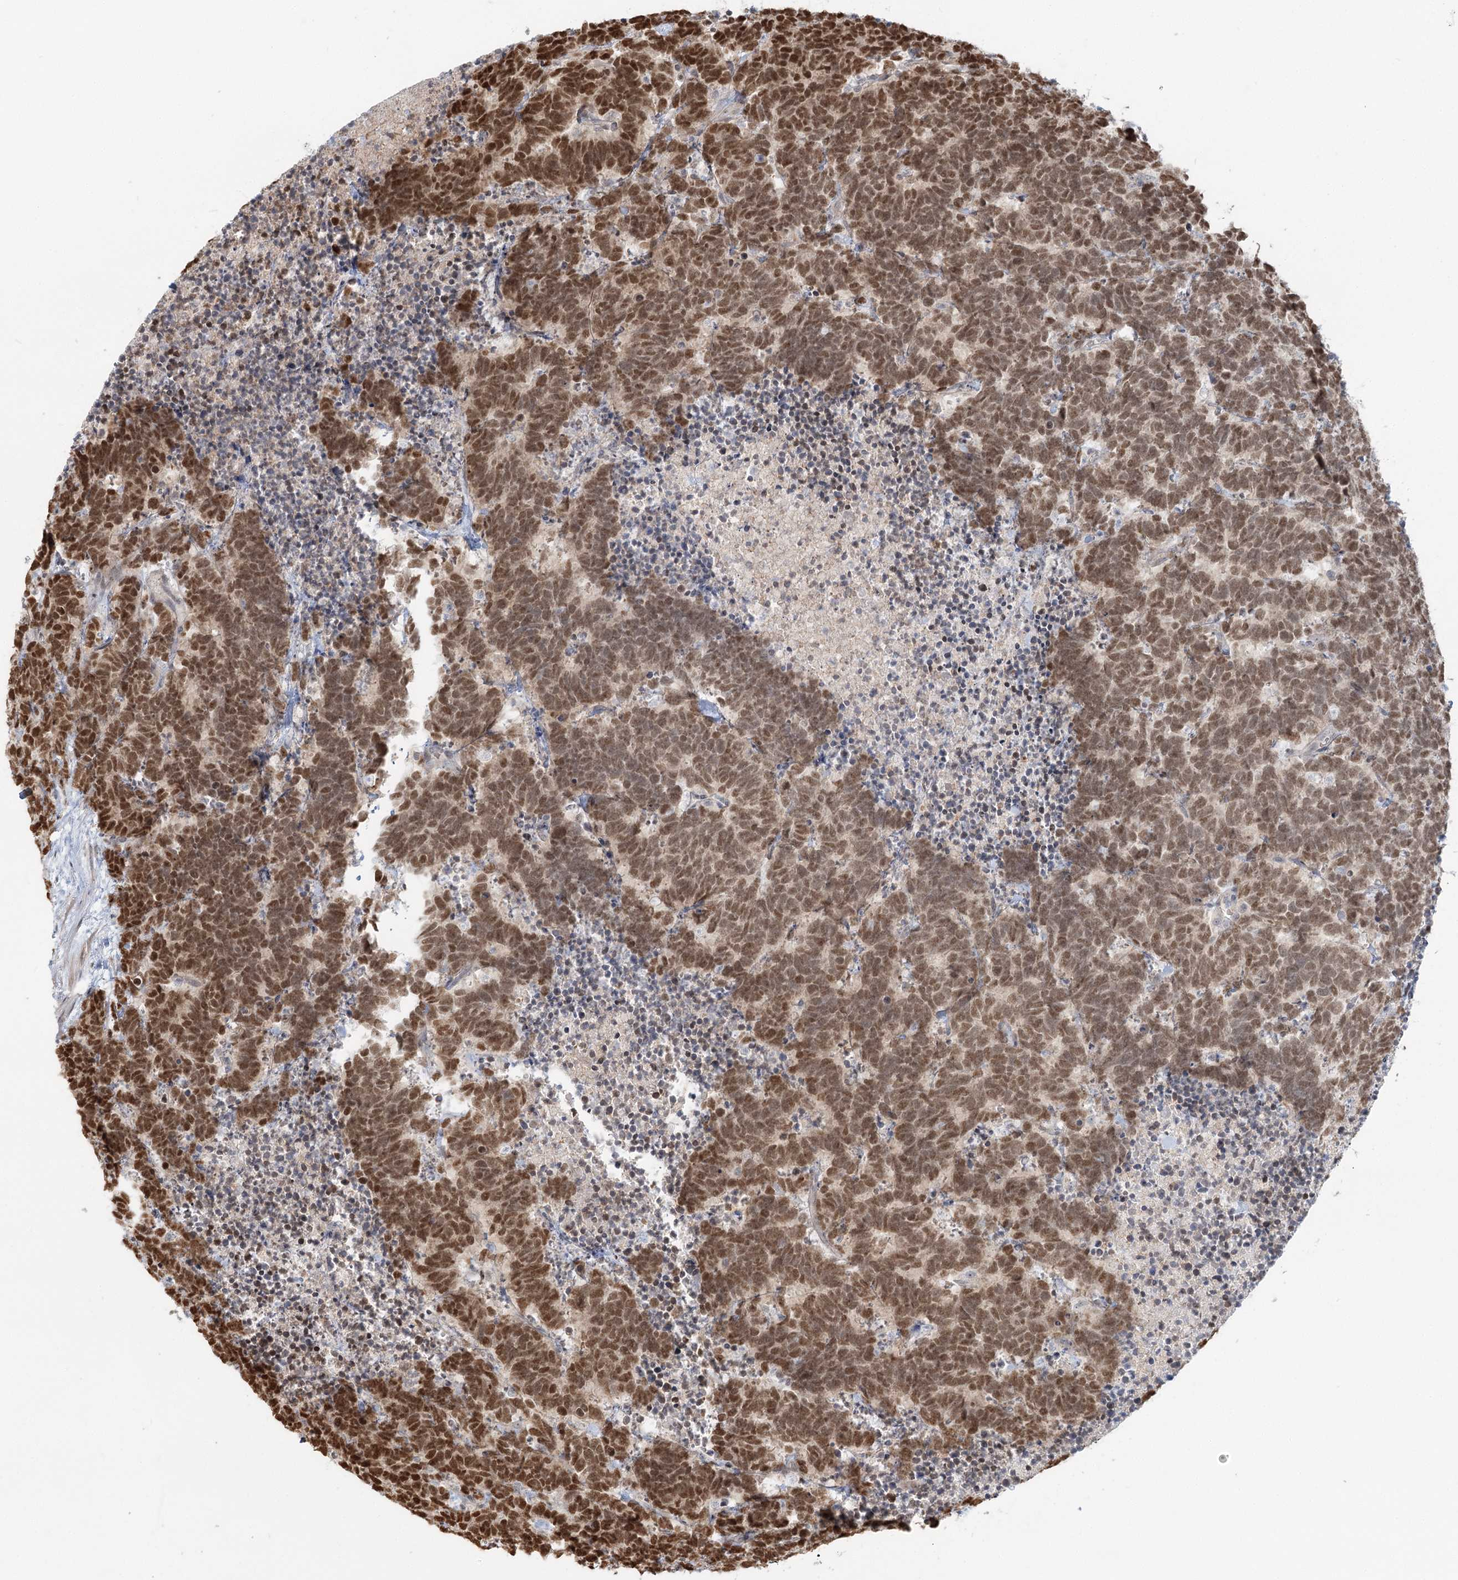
{"staining": {"intensity": "moderate", "quantity": ">75%", "location": "cytoplasmic/membranous,nuclear"}, "tissue": "carcinoid", "cell_type": "Tumor cells", "image_type": "cancer", "snomed": [{"axis": "morphology", "description": "Carcinoma, NOS"}, {"axis": "morphology", "description": "Carcinoid, malignant, NOS"}, {"axis": "topography", "description": "Urinary bladder"}], "caption": "Immunohistochemical staining of human carcinoid reveals medium levels of moderate cytoplasmic/membranous and nuclear protein staining in about >75% of tumor cells.", "gene": "R3HCC1L", "patient": {"sex": "male", "age": 57}}